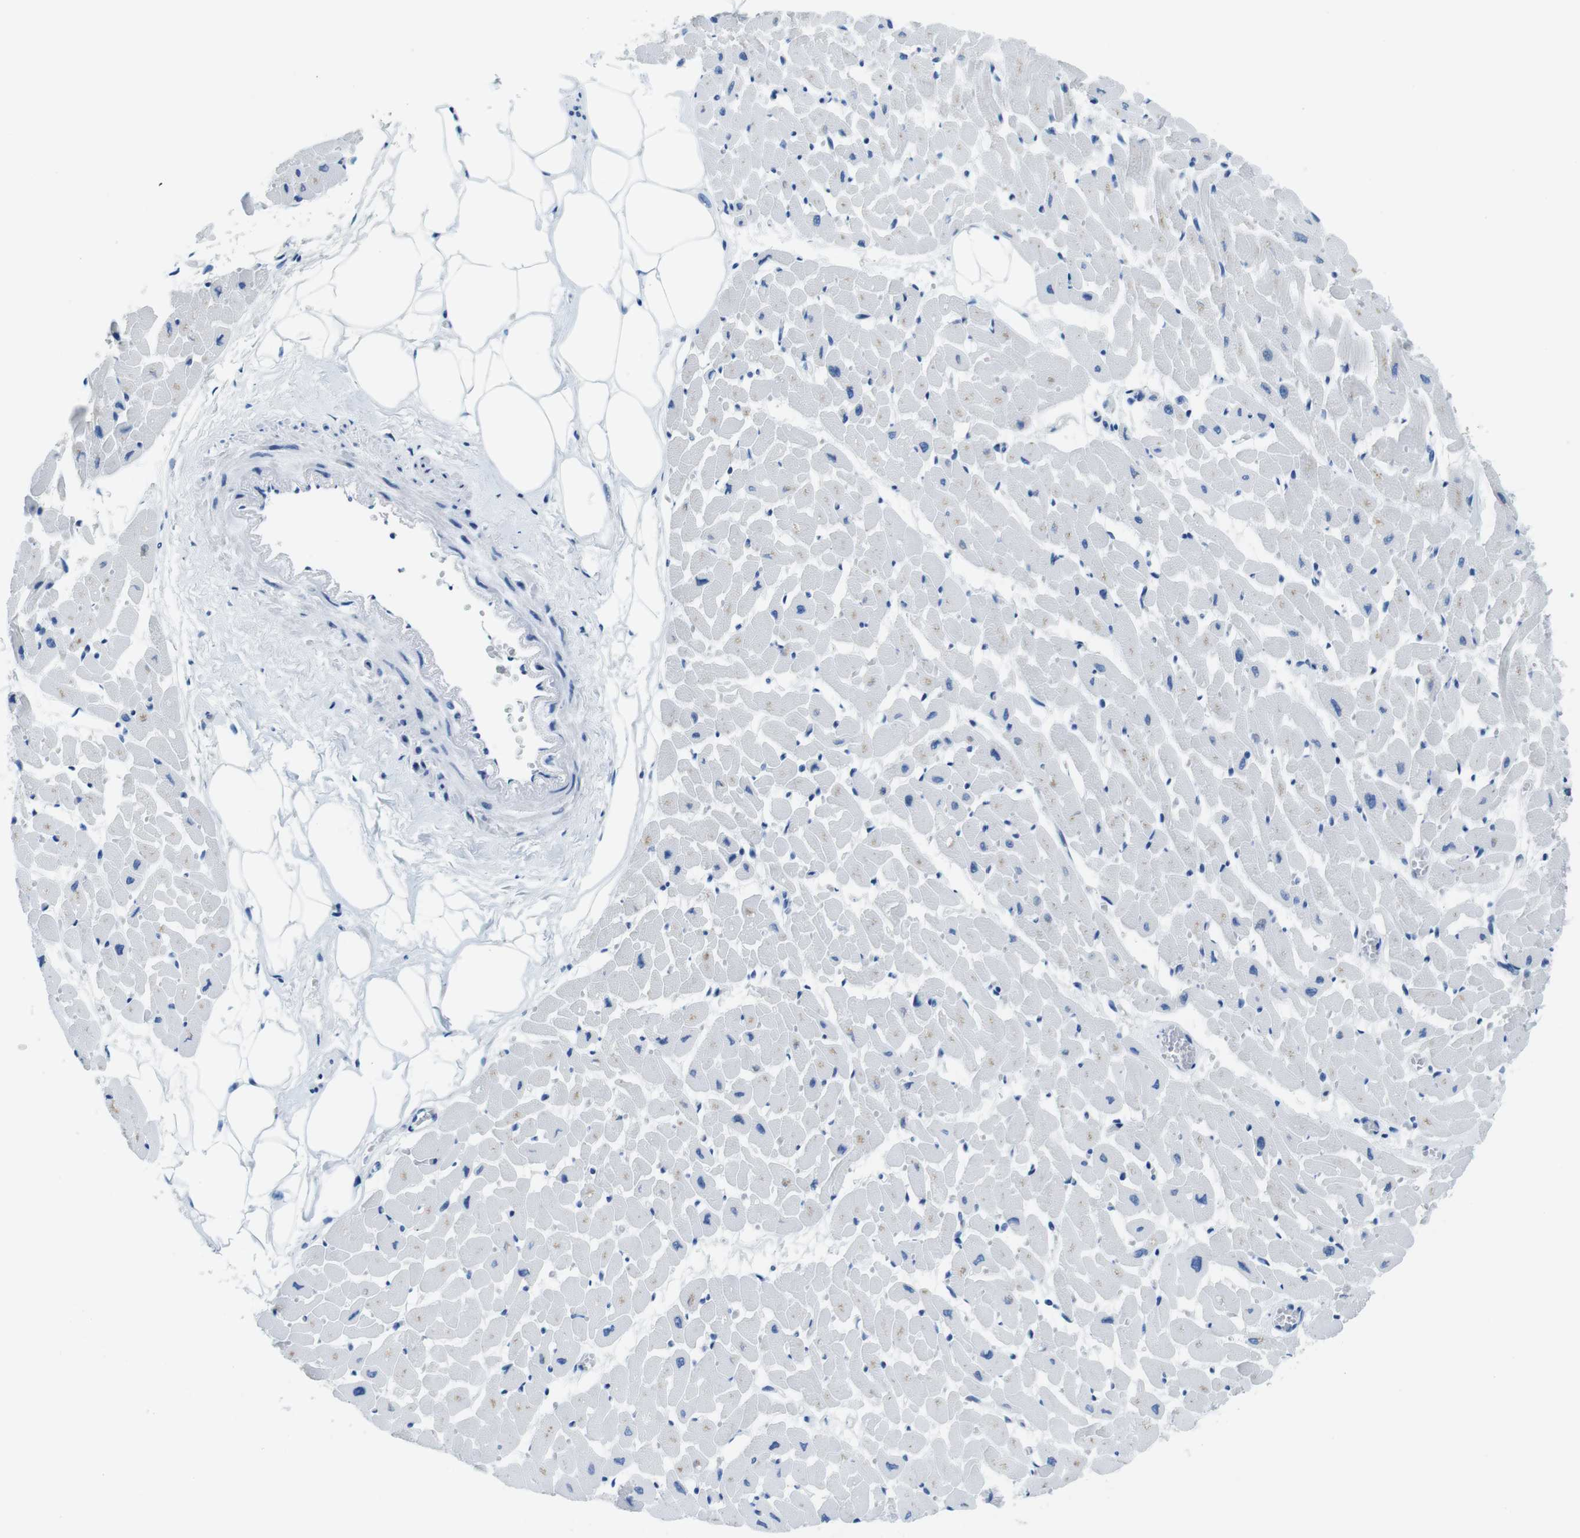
{"staining": {"intensity": "weak", "quantity": "25%-75%", "location": "cytoplasmic/membranous"}, "tissue": "heart muscle", "cell_type": "Cardiomyocytes", "image_type": "normal", "snomed": [{"axis": "morphology", "description": "Normal tissue, NOS"}, {"axis": "topography", "description": "Heart"}], "caption": "Immunohistochemical staining of normal human heart muscle demonstrates 25%-75% levels of weak cytoplasmic/membranous protein staining in about 25%-75% of cardiomyocytes. (IHC, brightfield microscopy, high magnification).", "gene": "EIF2B5", "patient": {"sex": "female", "age": 19}}